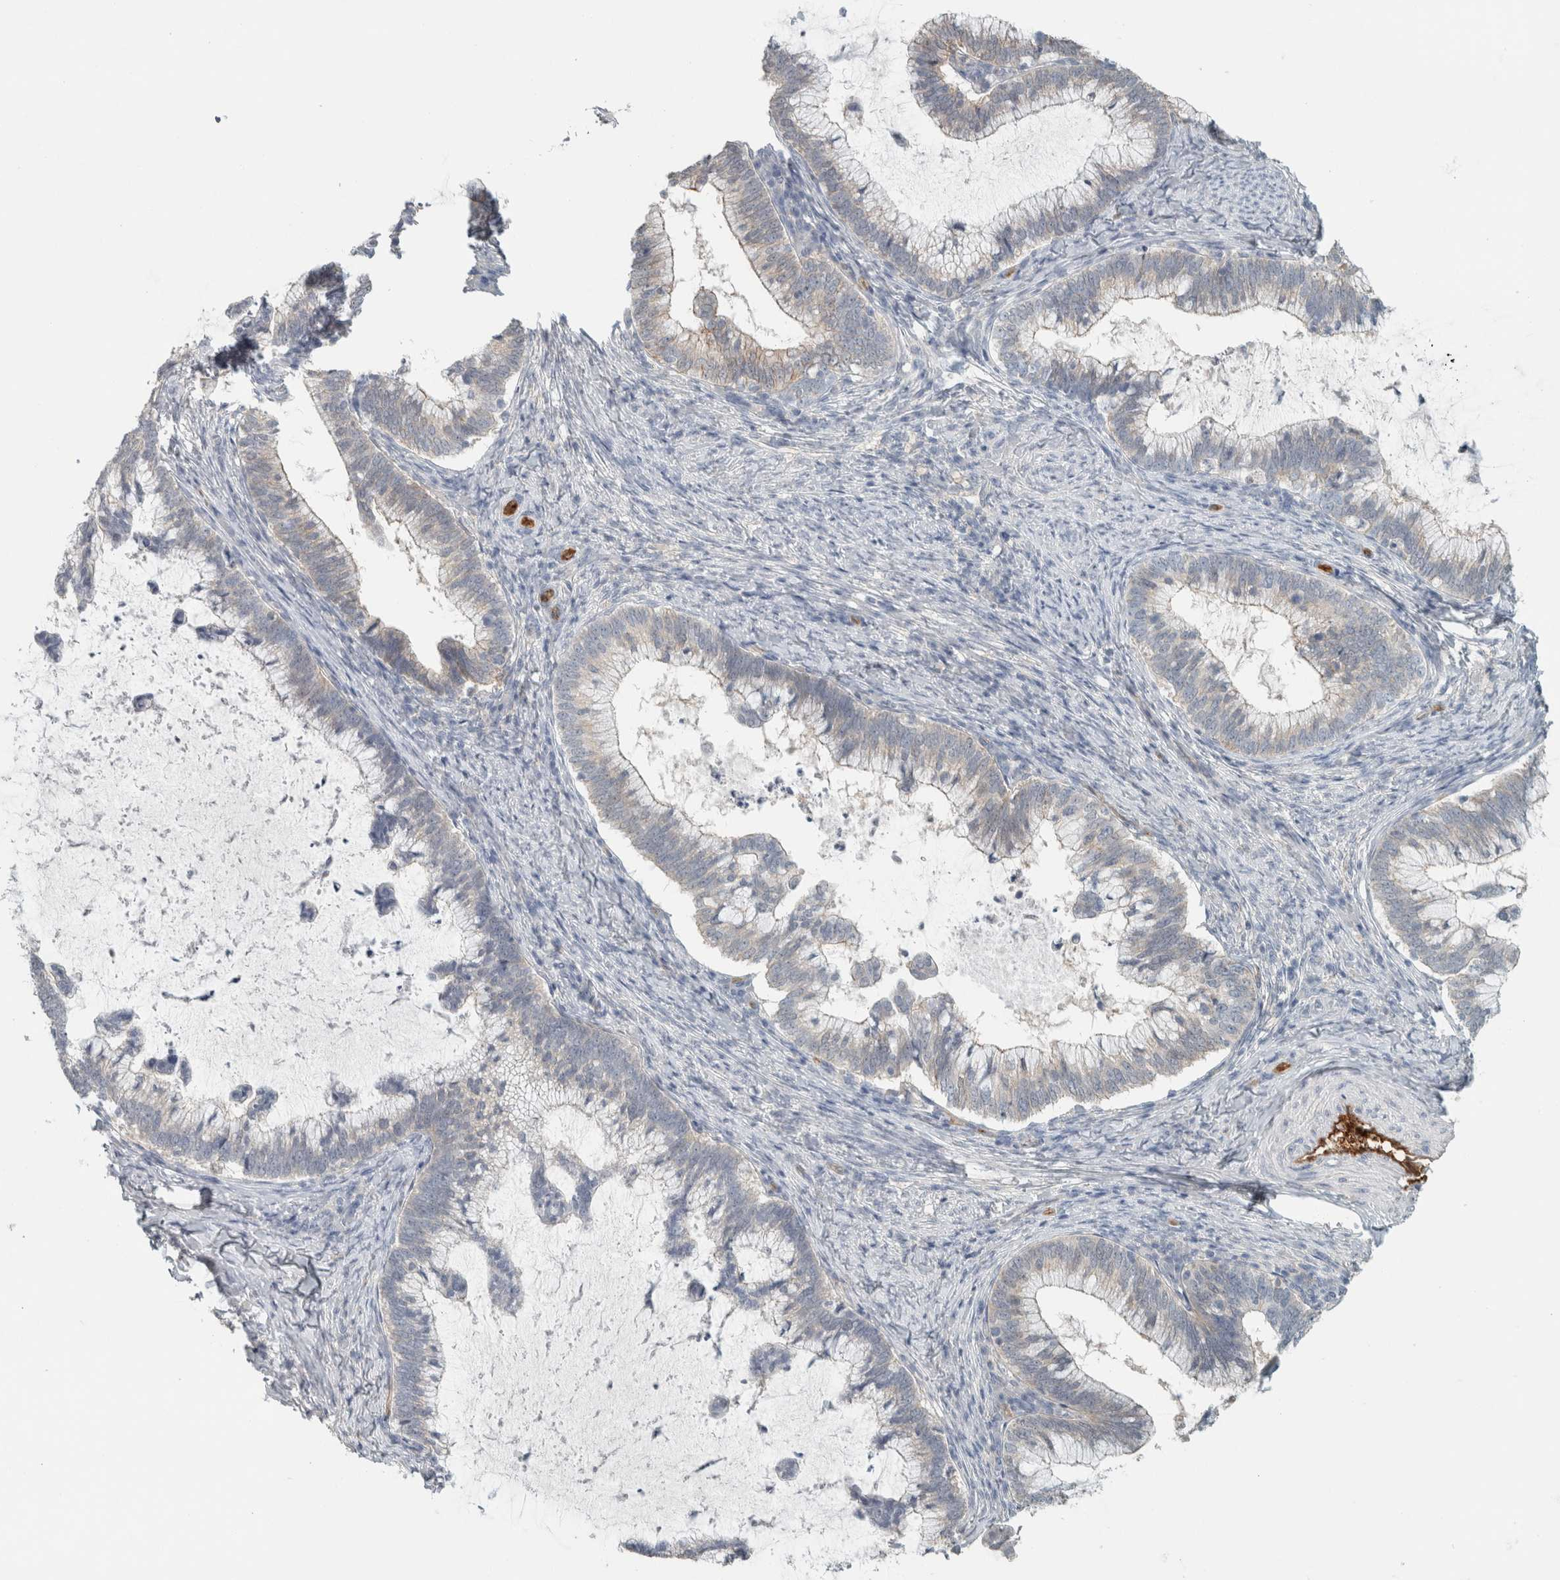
{"staining": {"intensity": "negative", "quantity": "none", "location": "none"}, "tissue": "cervical cancer", "cell_type": "Tumor cells", "image_type": "cancer", "snomed": [{"axis": "morphology", "description": "Adenocarcinoma, NOS"}, {"axis": "topography", "description": "Cervix"}], "caption": "DAB immunohistochemical staining of cervical cancer demonstrates no significant expression in tumor cells. (DAB immunohistochemistry (IHC) with hematoxylin counter stain).", "gene": "SCIN", "patient": {"sex": "female", "age": 36}}